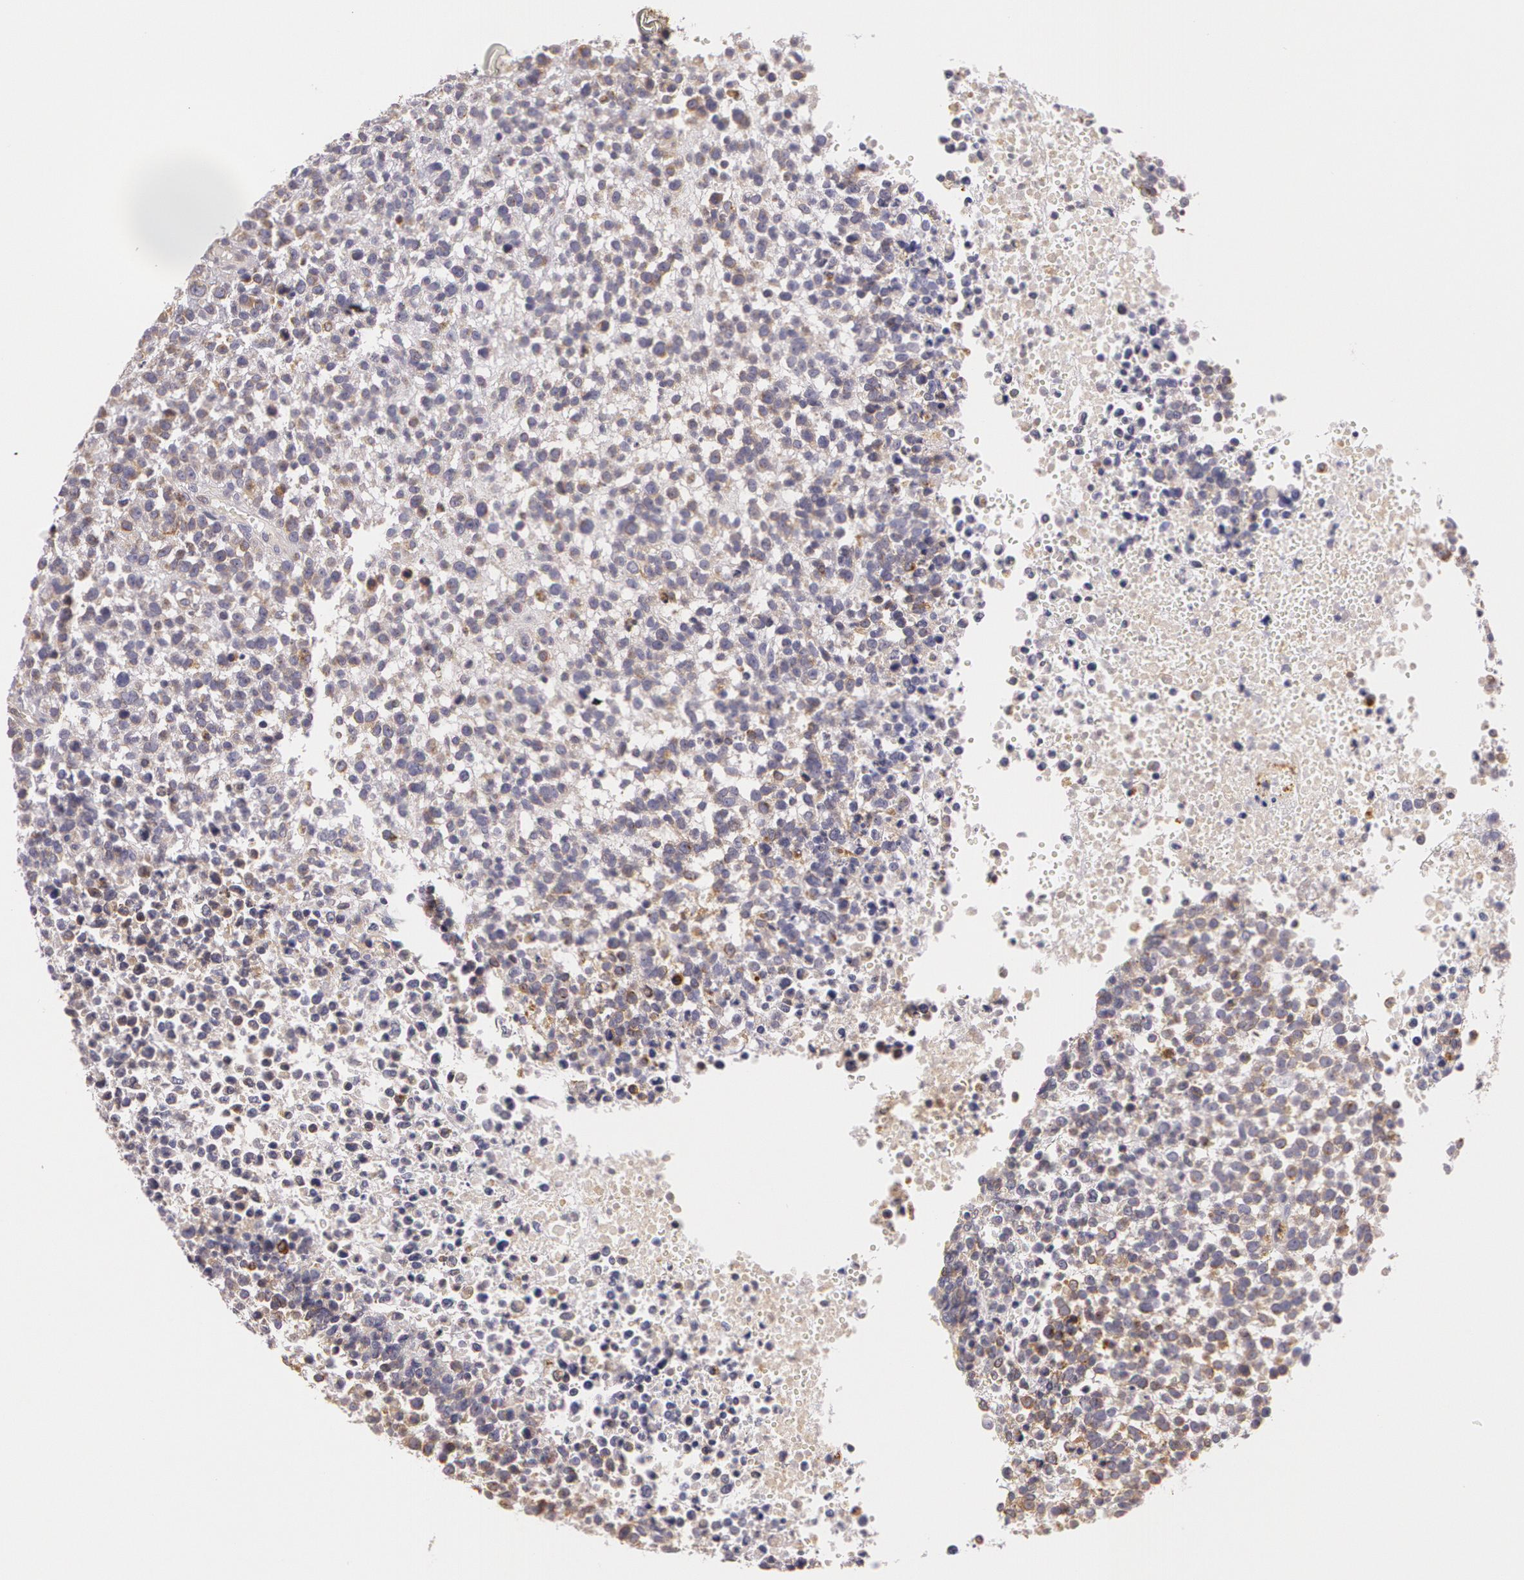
{"staining": {"intensity": "weak", "quantity": "25%-75%", "location": "cytoplasmic/membranous"}, "tissue": "glioma", "cell_type": "Tumor cells", "image_type": "cancer", "snomed": [{"axis": "morphology", "description": "Glioma, malignant, High grade"}, {"axis": "topography", "description": "Brain"}], "caption": "IHC (DAB (3,3'-diaminobenzidine)) staining of glioma displays weak cytoplasmic/membranous protein expression in about 25%-75% of tumor cells. (DAB (3,3'-diaminobenzidine) IHC with brightfield microscopy, high magnification).", "gene": "APP", "patient": {"sex": "male", "age": 66}}